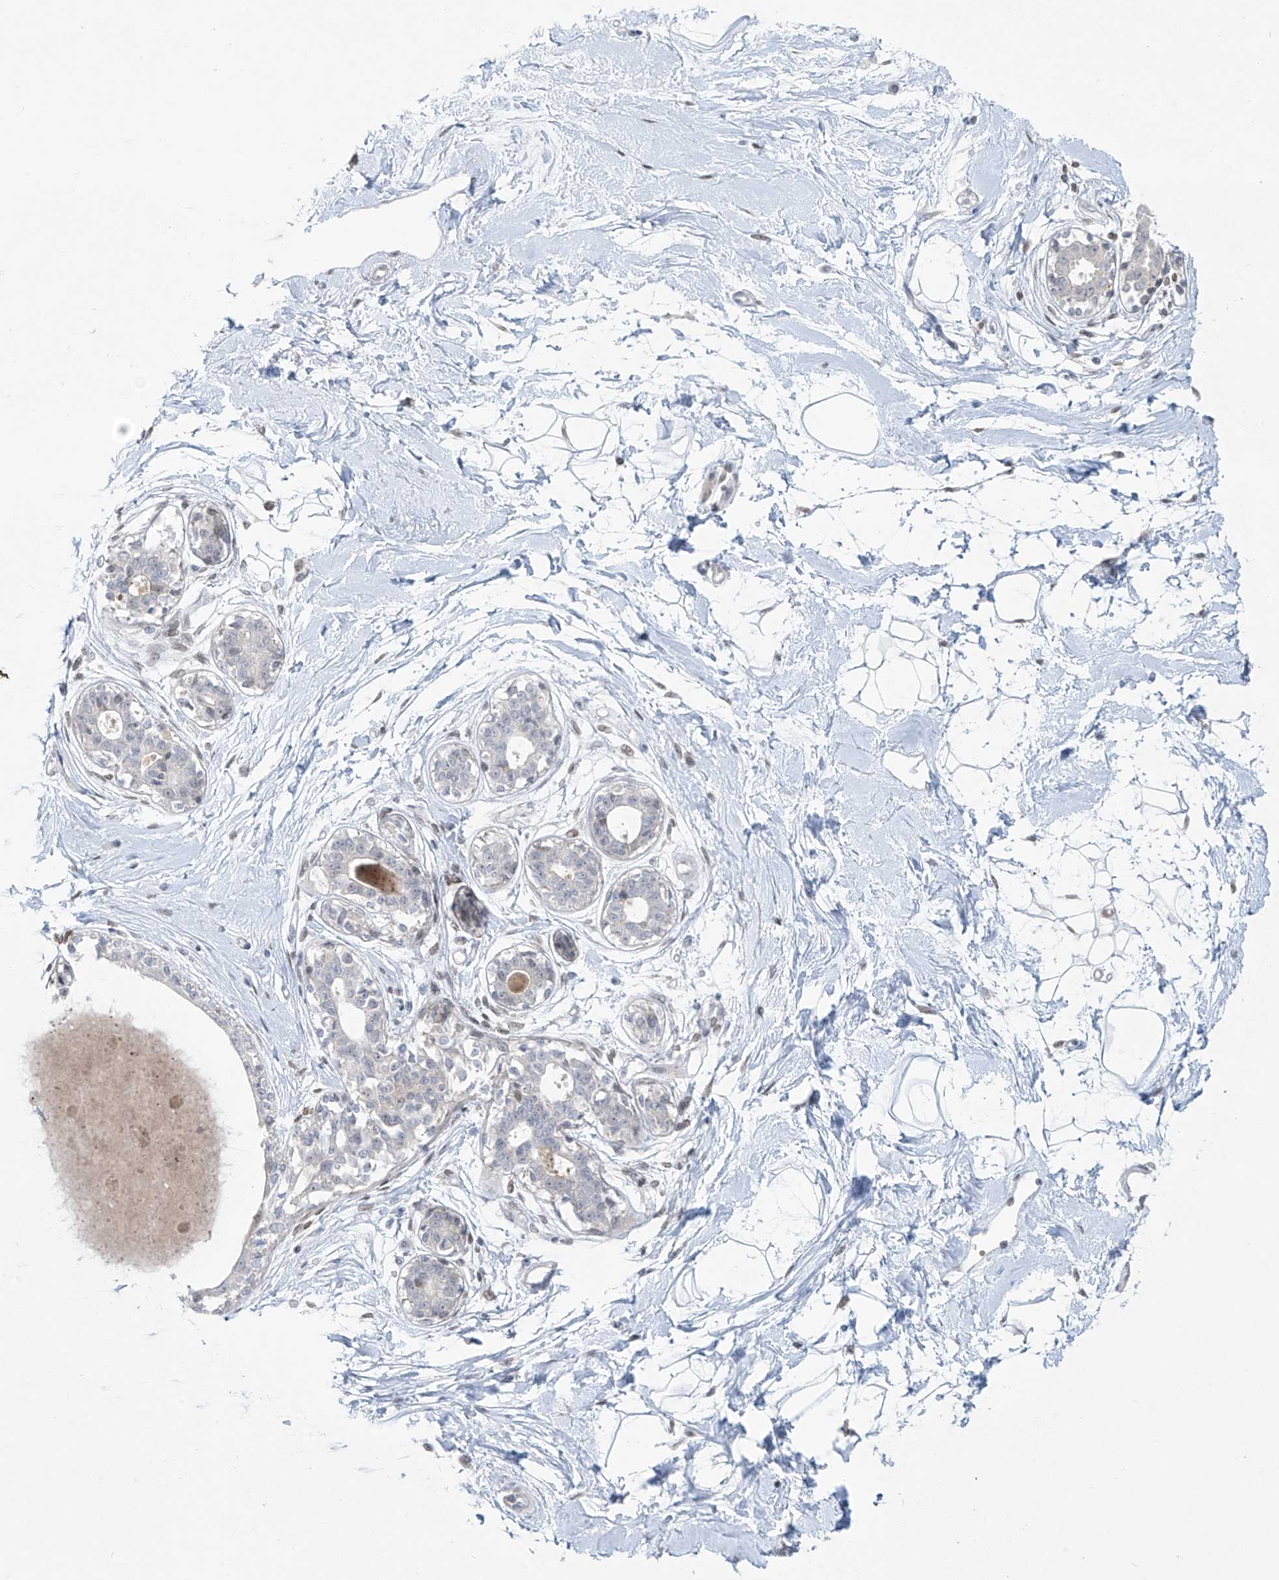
{"staining": {"intensity": "moderate", "quantity": "<25%", "location": "cytoplasmic/membranous"}, "tissue": "breast", "cell_type": "Glandular cells", "image_type": "normal", "snomed": [{"axis": "morphology", "description": "Normal tissue, NOS"}, {"axis": "topography", "description": "Breast"}], "caption": "The immunohistochemical stain labels moderate cytoplasmic/membranous positivity in glandular cells of unremarkable breast.", "gene": "PPAT", "patient": {"sex": "female", "age": 45}}